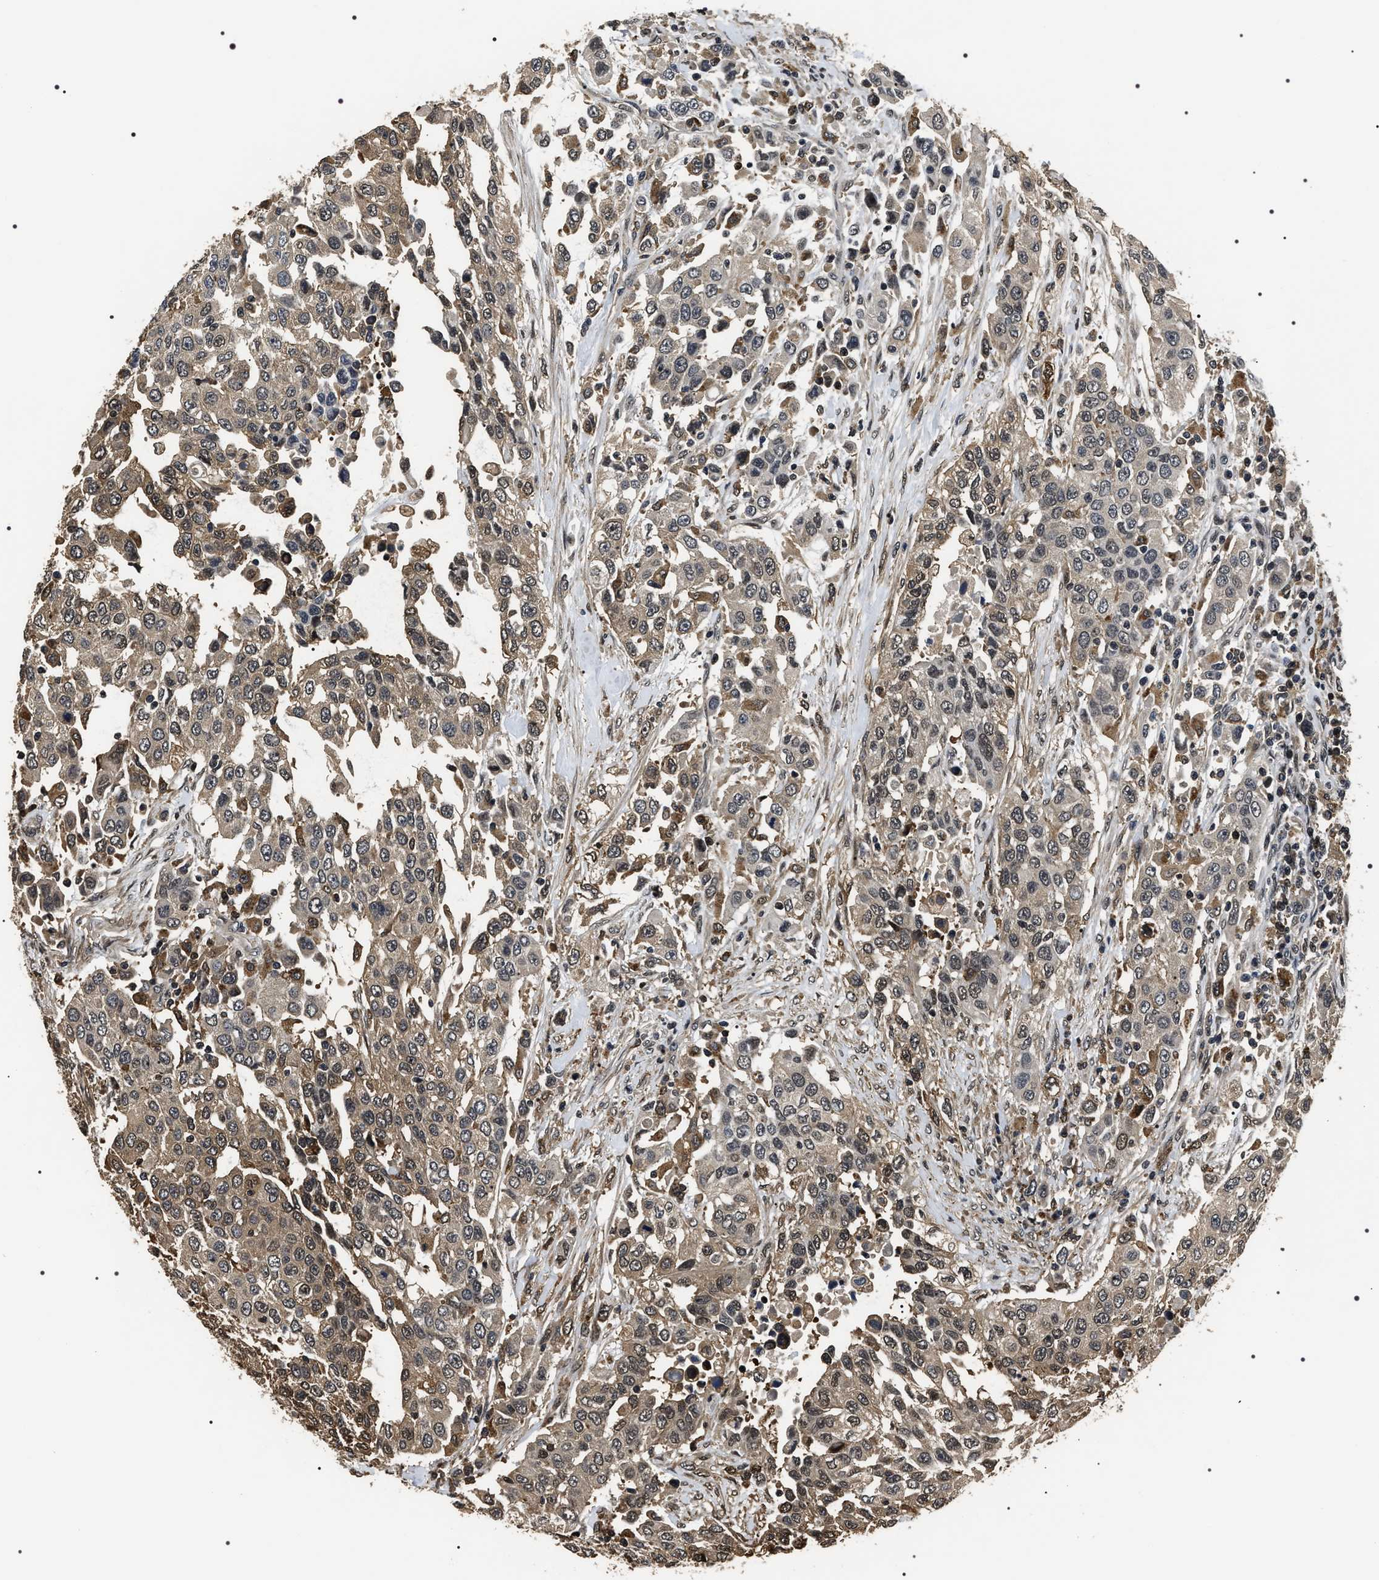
{"staining": {"intensity": "weak", "quantity": ">75%", "location": "cytoplasmic/membranous"}, "tissue": "urothelial cancer", "cell_type": "Tumor cells", "image_type": "cancer", "snomed": [{"axis": "morphology", "description": "Urothelial carcinoma, High grade"}, {"axis": "topography", "description": "Urinary bladder"}], "caption": "The image shows immunohistochemical staining of urothelial cancer. There is weak cytoplasmic/membranous positivity is seen in approximately >75% of tumor cells. Using DAB (brown) and hematoxylin (blue) stains, captured at high magnification using brightfield microscopy.", "gene": "ARHGAP22", "patient": {"sex": "female", "age": 80}}